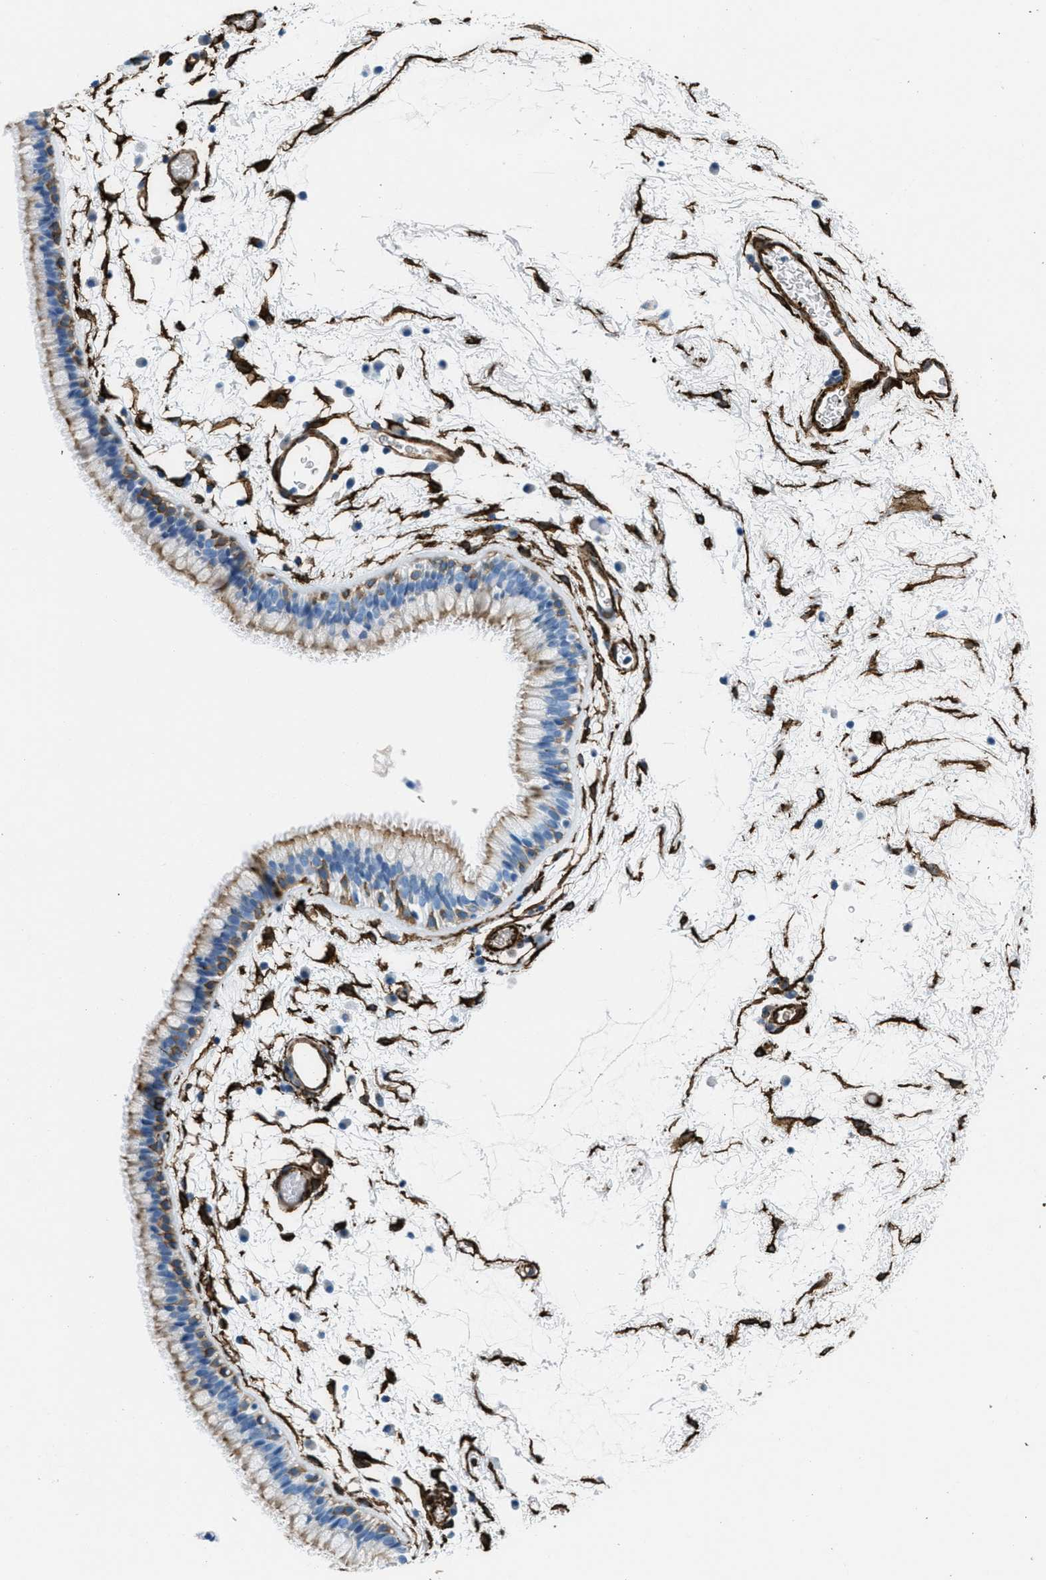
{"staining": {"intensity": "moderate", "quantity": ">75%", "location": "cytoplasmic/membranous"}, "tissue": "nasopharynx", "cell_type": "Respiratory epithelial cells", "image_type": "normal", "snomed": [{"axis": "morphology", "description": "Normal tissue, NOS"}, {"axis": "morphology", "description": "Inflammation, NOS"}, {"axis": "topography", "description": "Nasopharynx"}], "caption": "IHC photomicrograph of unremarkable nasopharynx: nasopharynx stained using immunohistochemistry demonstrates medium levels of moderate protein expression localized specifically in the cytoplasmic/membranous of respiratory epithelial cells, appearing as a cytoplasmic/membranous brown color.", "gene": "CALD1", "patient": {"sex": "male", "age": 48}}